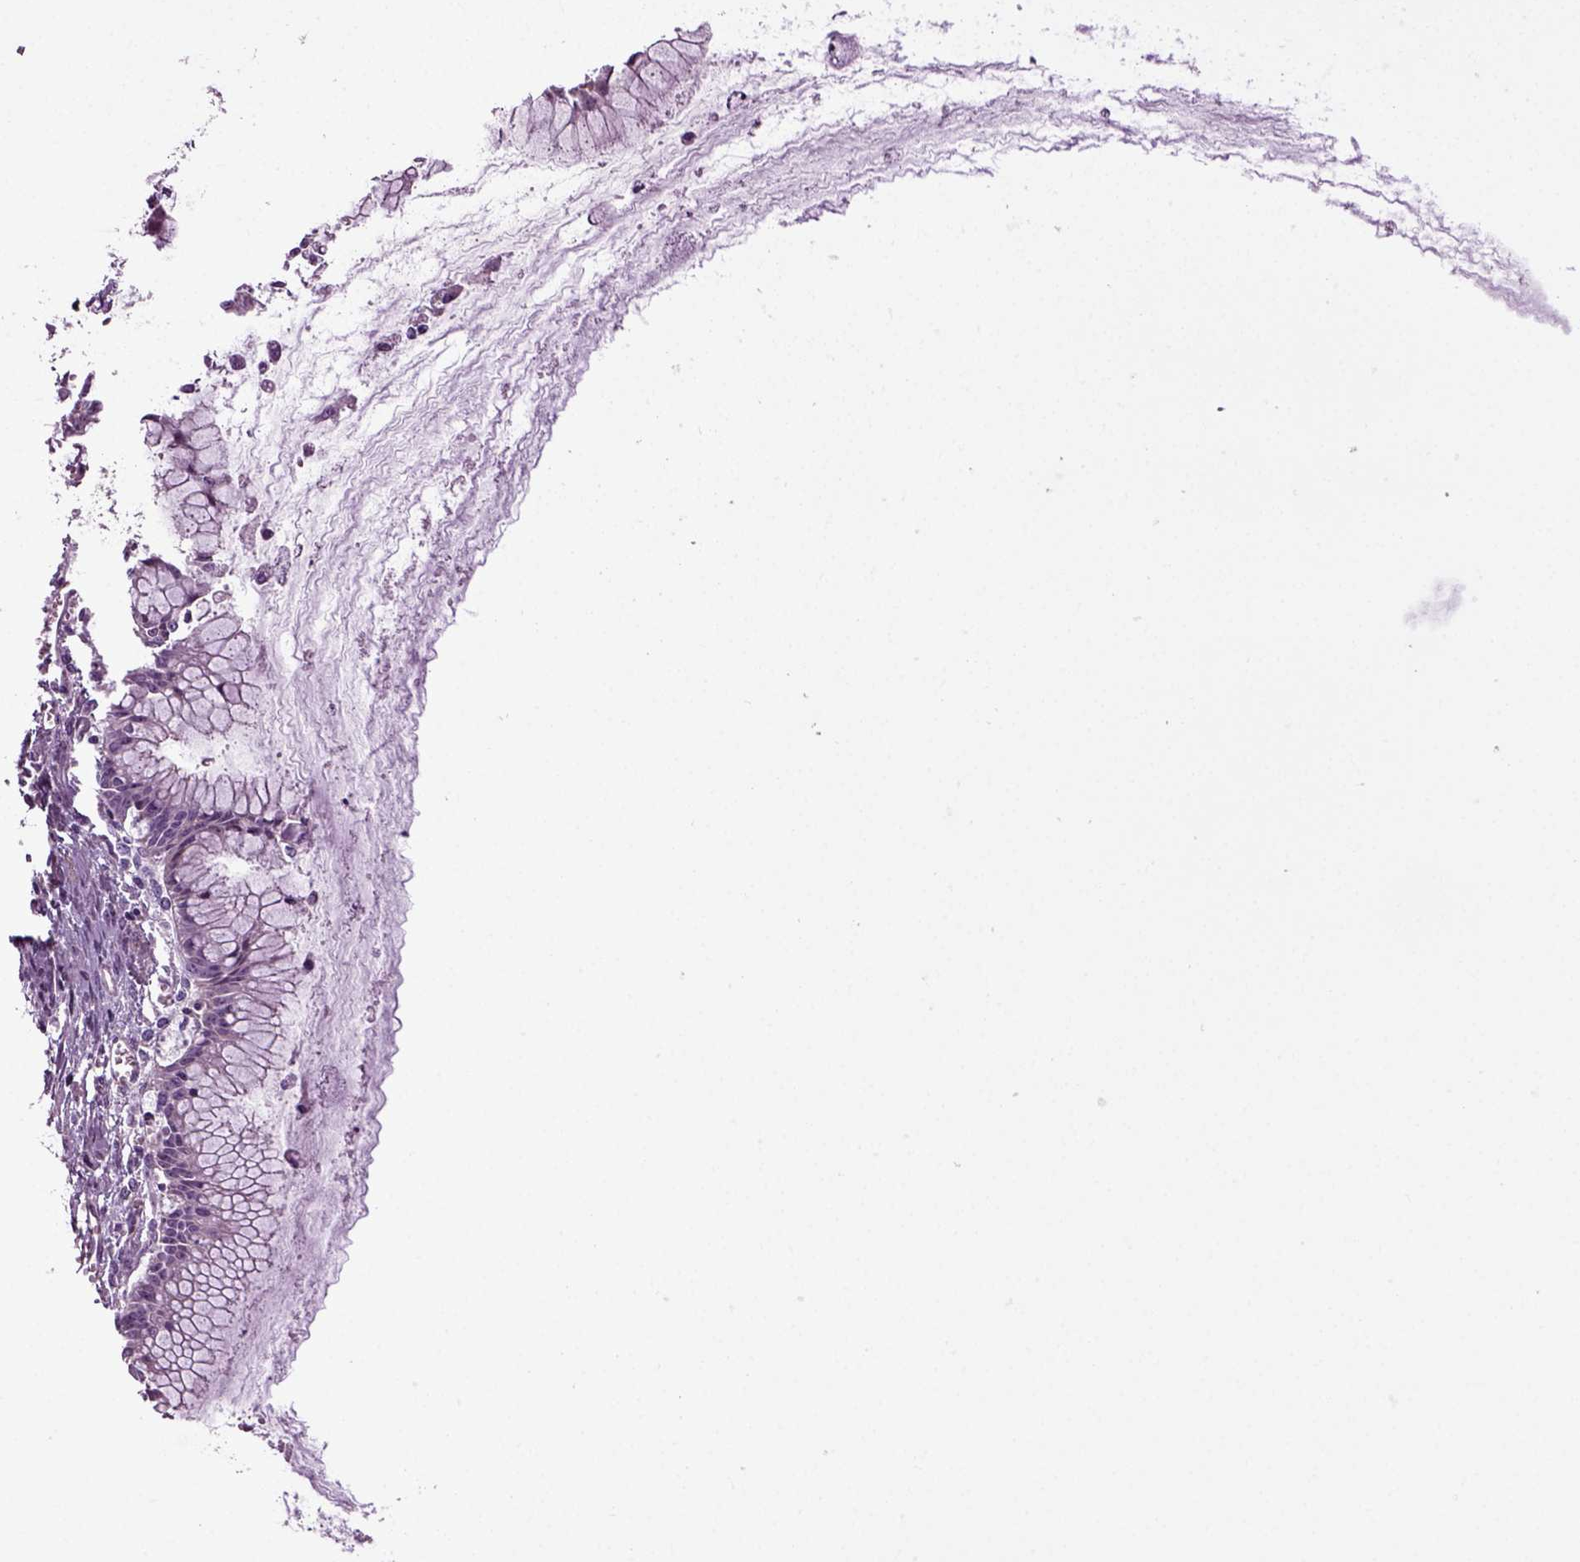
{"staining": {"intensity": "negative", "quantity": "none", "location": "none"}, "tissue": "ovarian cancer", "cell_type": "Tumor cells", "image_type": "cancer", "snomed": [{"axis": "morphology", "description": "Cystadenocarcinoma, mucinous, NOS"}, {"axis": "topography", "description": "Ovary"}], "caption": "IHC image of human ovarian cancer (mucinous cystadenocarcinoma) stained for a protein (brown), which demonstrates no positivity in tumor cells. The staining is performed using DAB brown chromogen with nuclei counter-stained in using hematoxylin.", "gene": "HAGHL", "patient": {"sex": "female", "age": 41}}